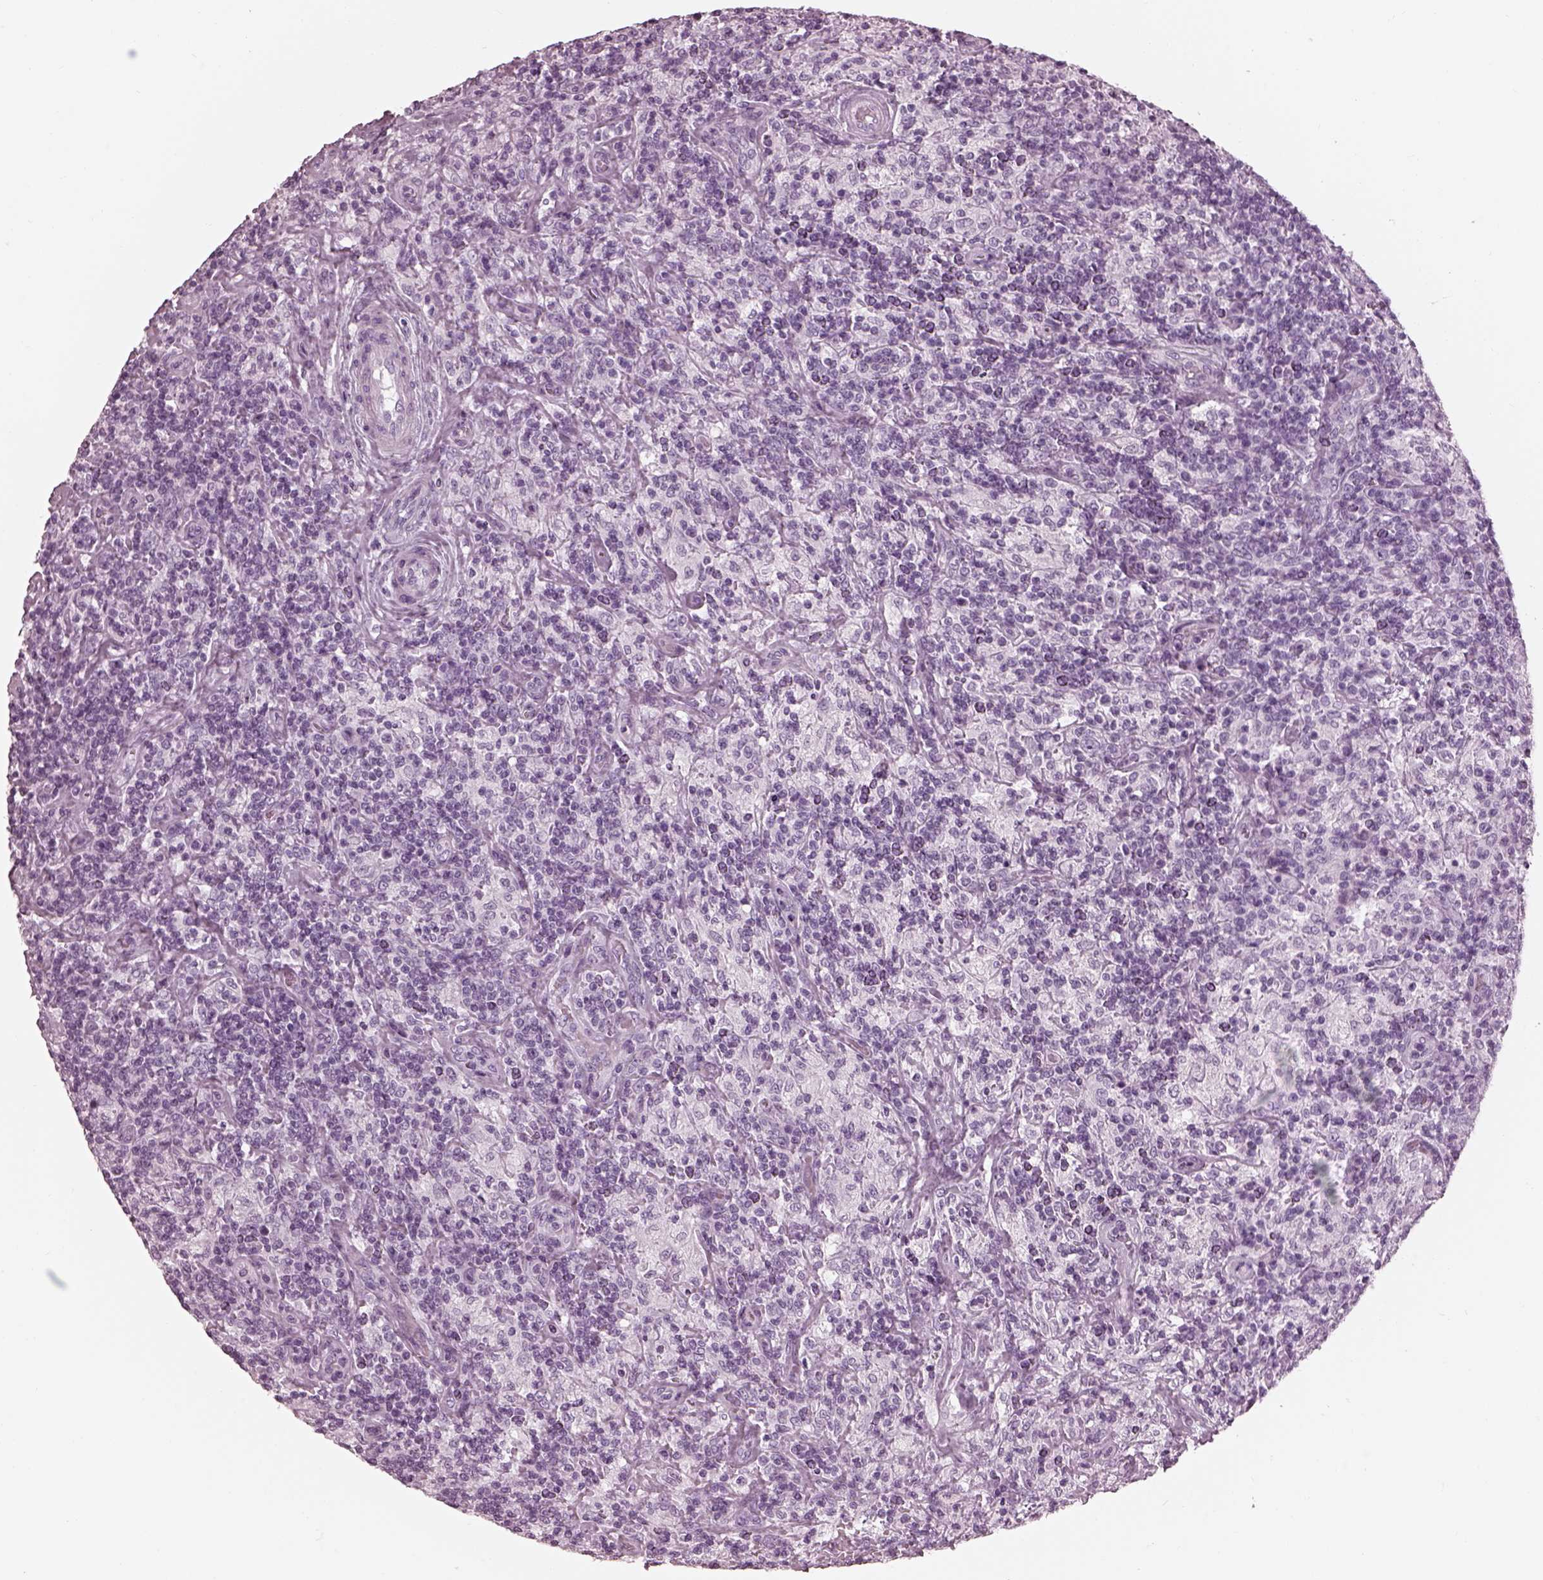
{"staining": {"intensity": "negative", "quantity": "none", "location": "none"}, "tissue": "lymphoma", "cell_type": "Tumor cells", "image_type": "cancer", "snomed": [{"axis": "morphology", "description": "Hodgkin's disease, NOS"}, {"axis": "topography", "description": "Lymph node"}], "caption": "This image is of Hodgkin's disease stained with immunohistochemistry to label a protein in brown with the nuclei are counter-stained blue. There is no positivity in tumor cells. (IHC, brightfield microscopy, high magnification).", "gene": "TCHHL1", "patient": {"sex": "male", "age": 70}}